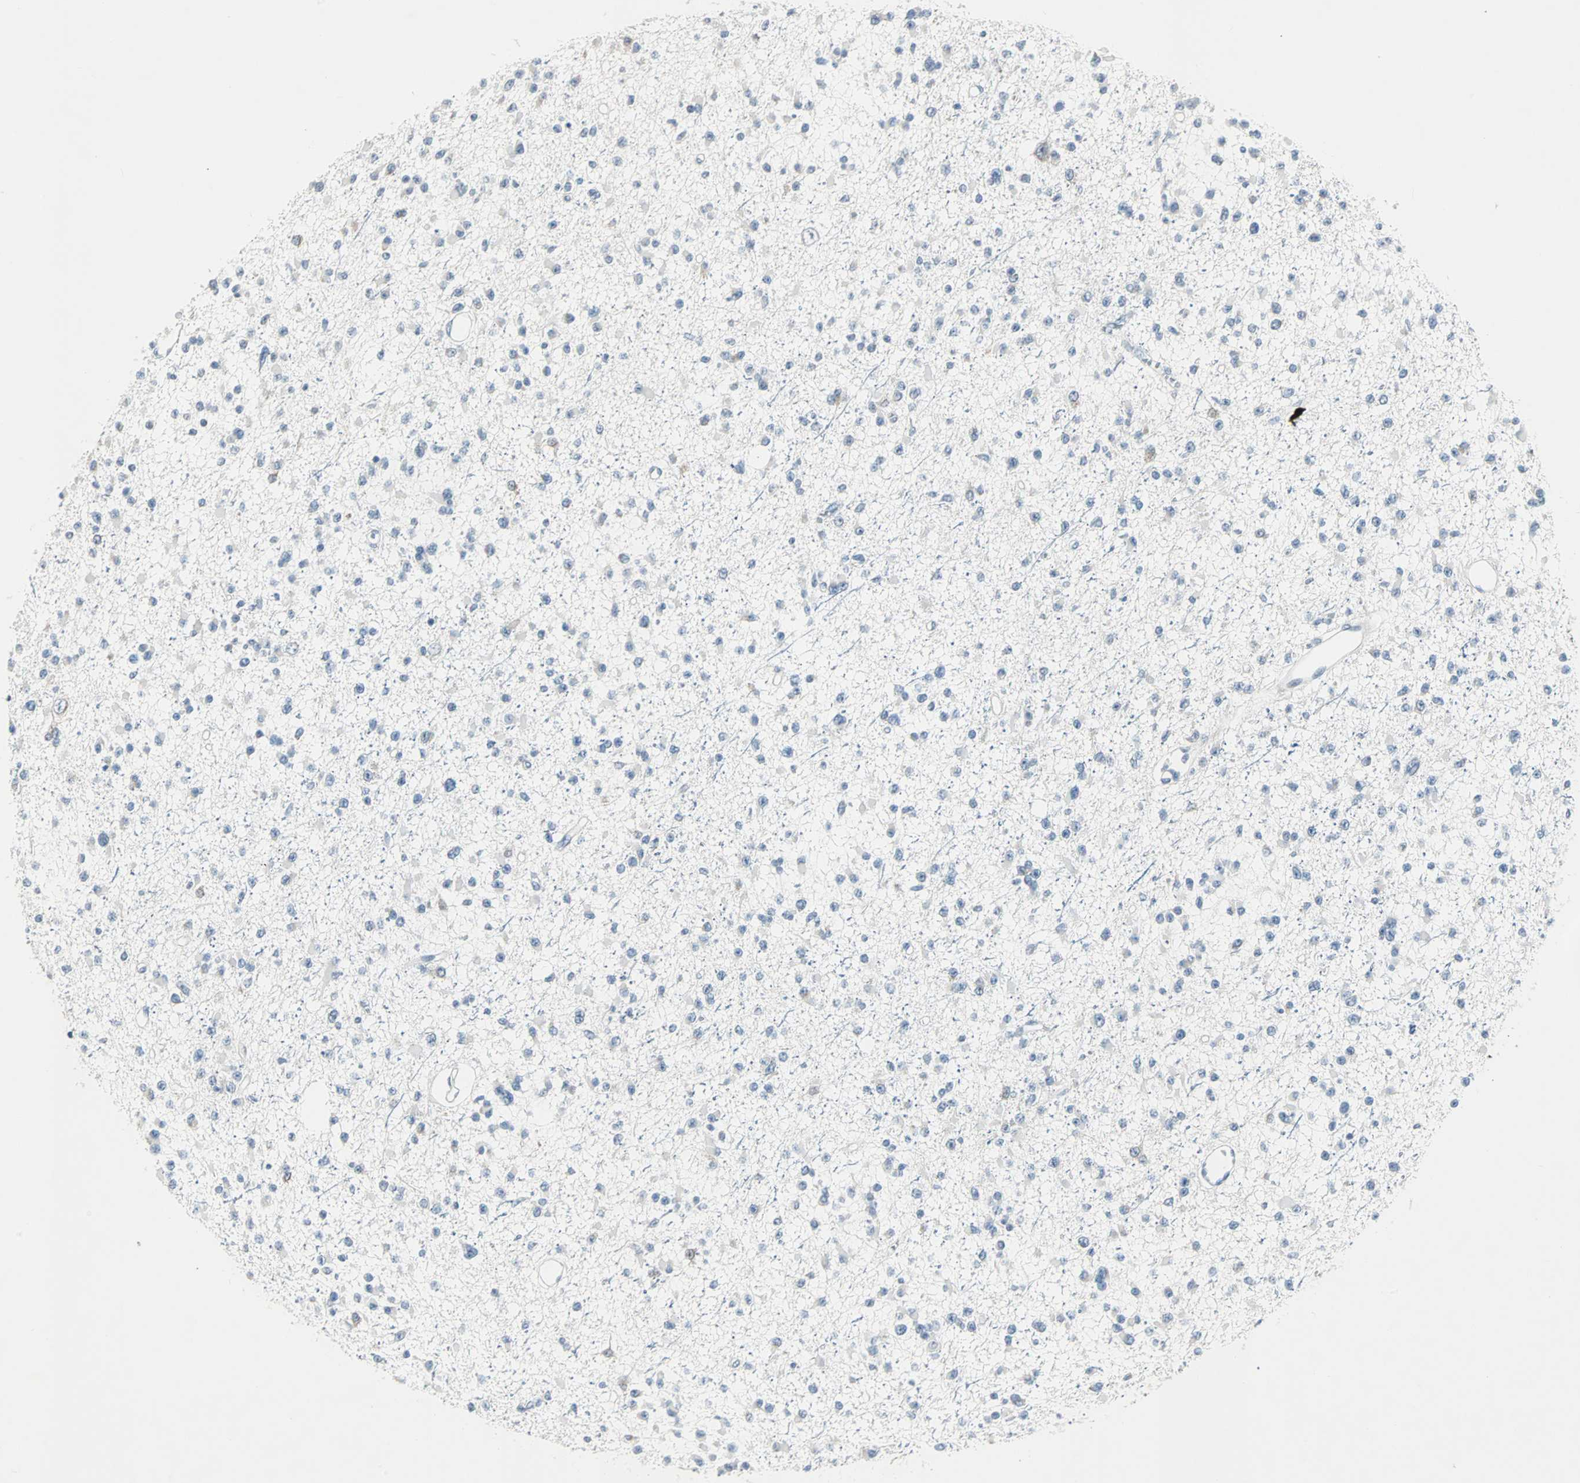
{"staining": {"intensity": "negative", "quantity": "none", "location": "none"}, "tissue": "glioma", "cell_type": "Tumor cells", "image_type": "cancer", "snomed": [{"axis": "morphology", "description": "Glioma, malignant, Low grade"}, {"axis": "topography", "description": "Brain"}], "caption": "This is an immunohistochemistry (IHC) image of glioma. There is no staining in tumor cells.", "gene": "SOX30", "patient": {"sex": "female", "age": 22}}